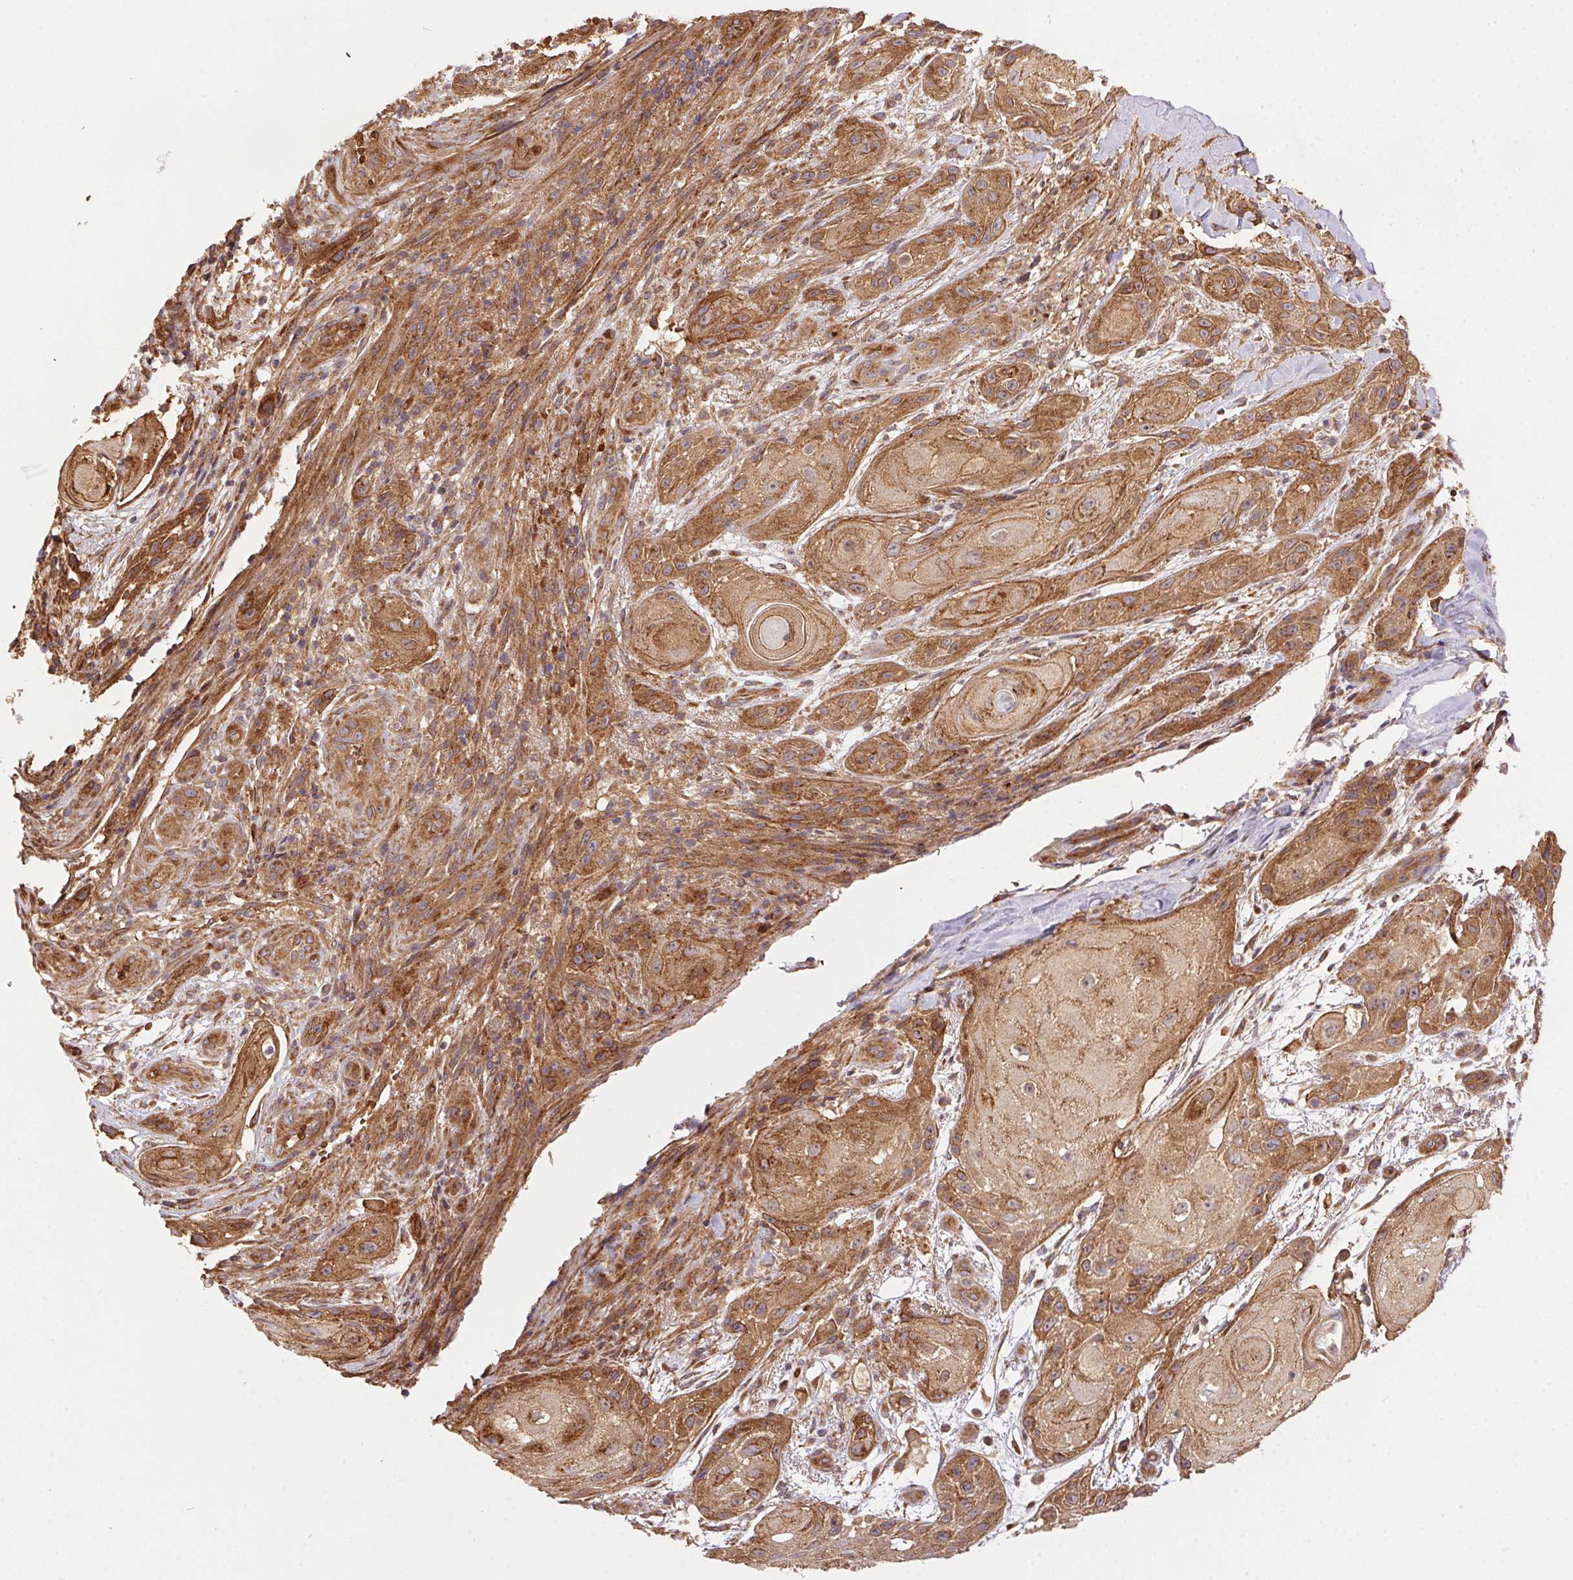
{"staining": {"intensity": "moderate", "quantity": ">75%", "location": "cytoplasmic/membranous"}, "tissue": "skin cancer", "cell_type": "Tumor cells", "image_type": "cancer", "snomed": [{"axis": "morphology", "description": "Squamous cell carcinoma, NOS"}, {"axis": "topography", "description": "Skin"}], "caption": "This histopathology image exhibits IHC staining of skin cancer (squamous cell carcinoma), with medium moderate cytoplasmic/membranous staining in about >75% of tumor cells.", "gene": "USE1", "patient": {"sex": "male", "age": 62}}